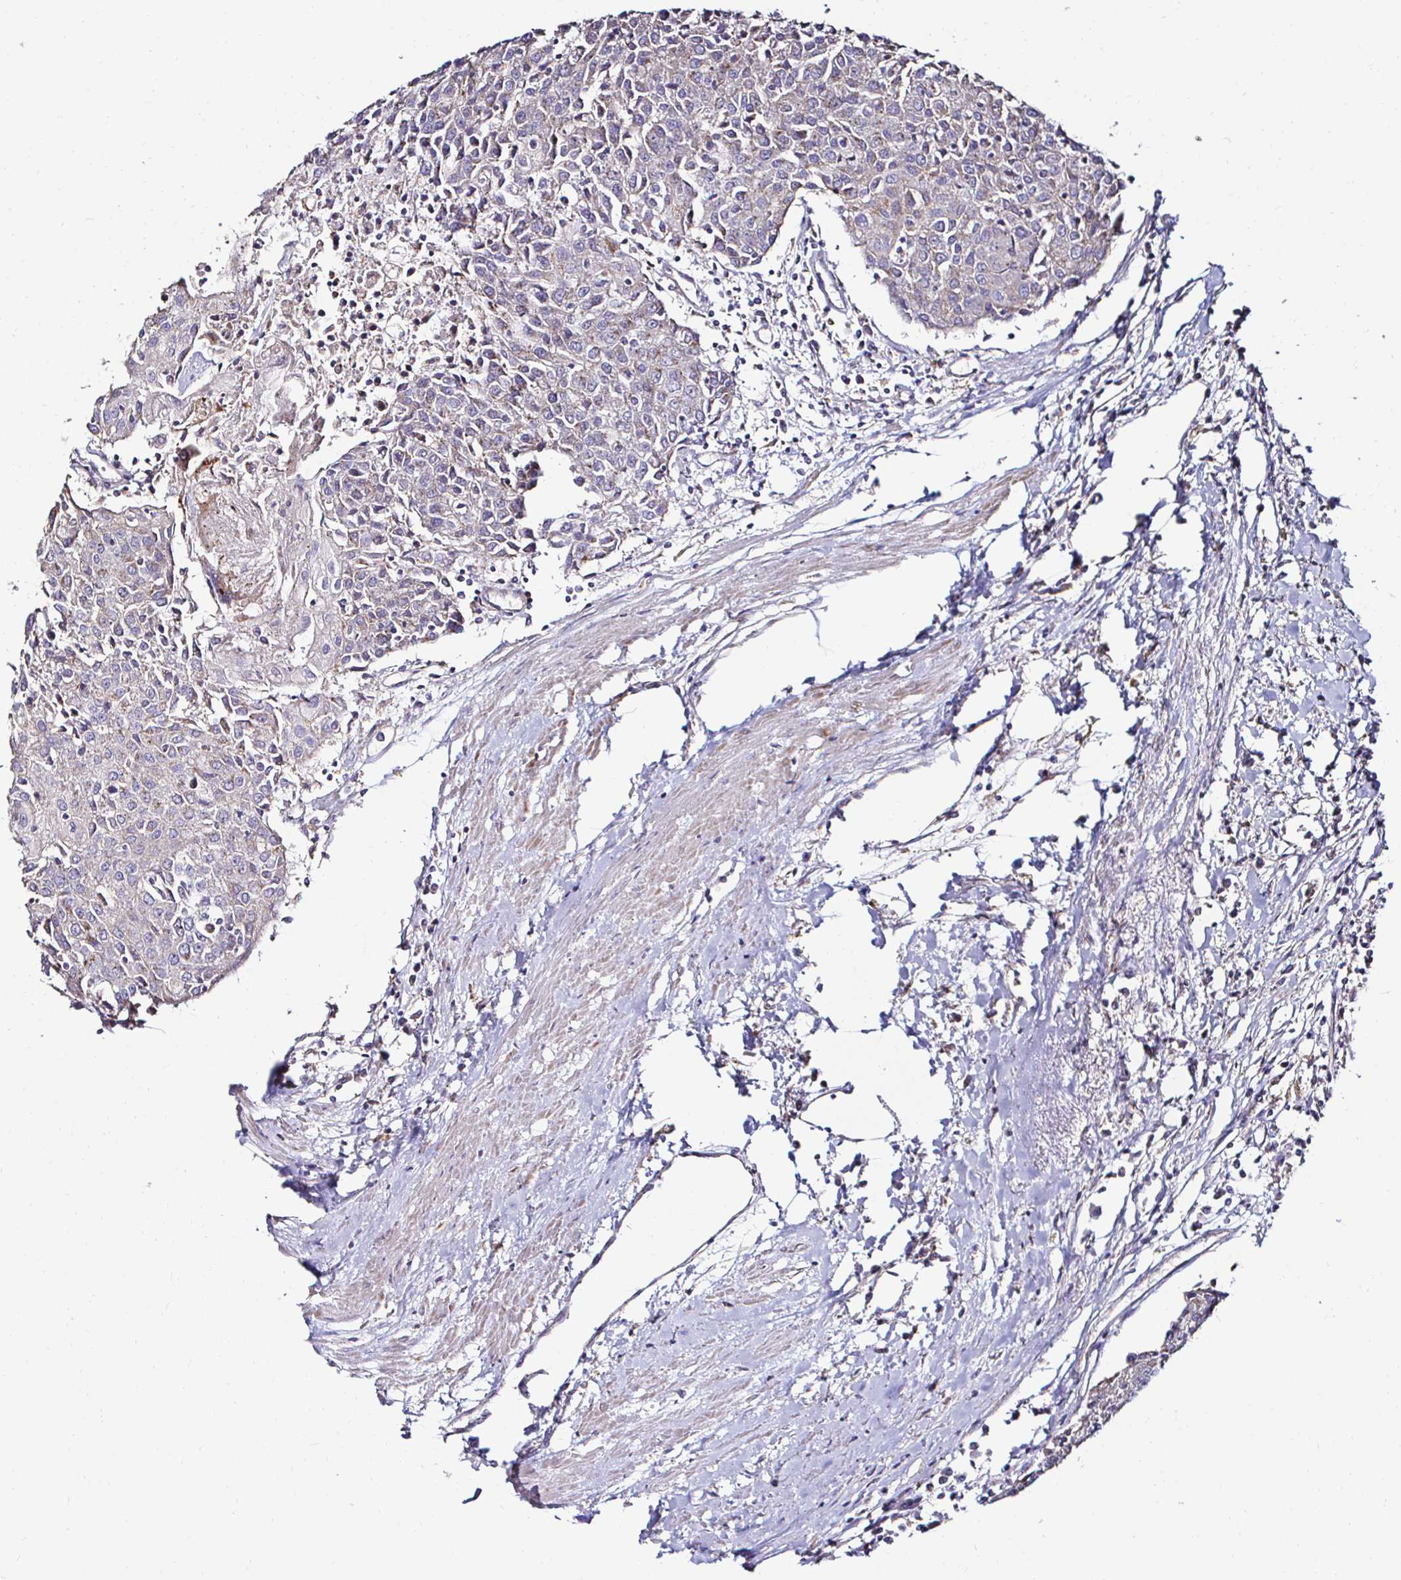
{"staining": {"intensity": "negative", "quantity": "none", "location": "none"}, "tissue": "urothelial cancer", "cell_type": "Tumor cells", "image_type": "cancer", "snomed": [{"axis": "morphology", "description": "Urothelial carcinoma, High grade"}, {"axis": "topography", "description": "Urinary bladder"}], "caption": "Immunohistochemical staining of urothelial cancer reveals no significant expression in tumor cells.", "gene": "GALNS", "patient": {"sex": "female", "age": 85}}